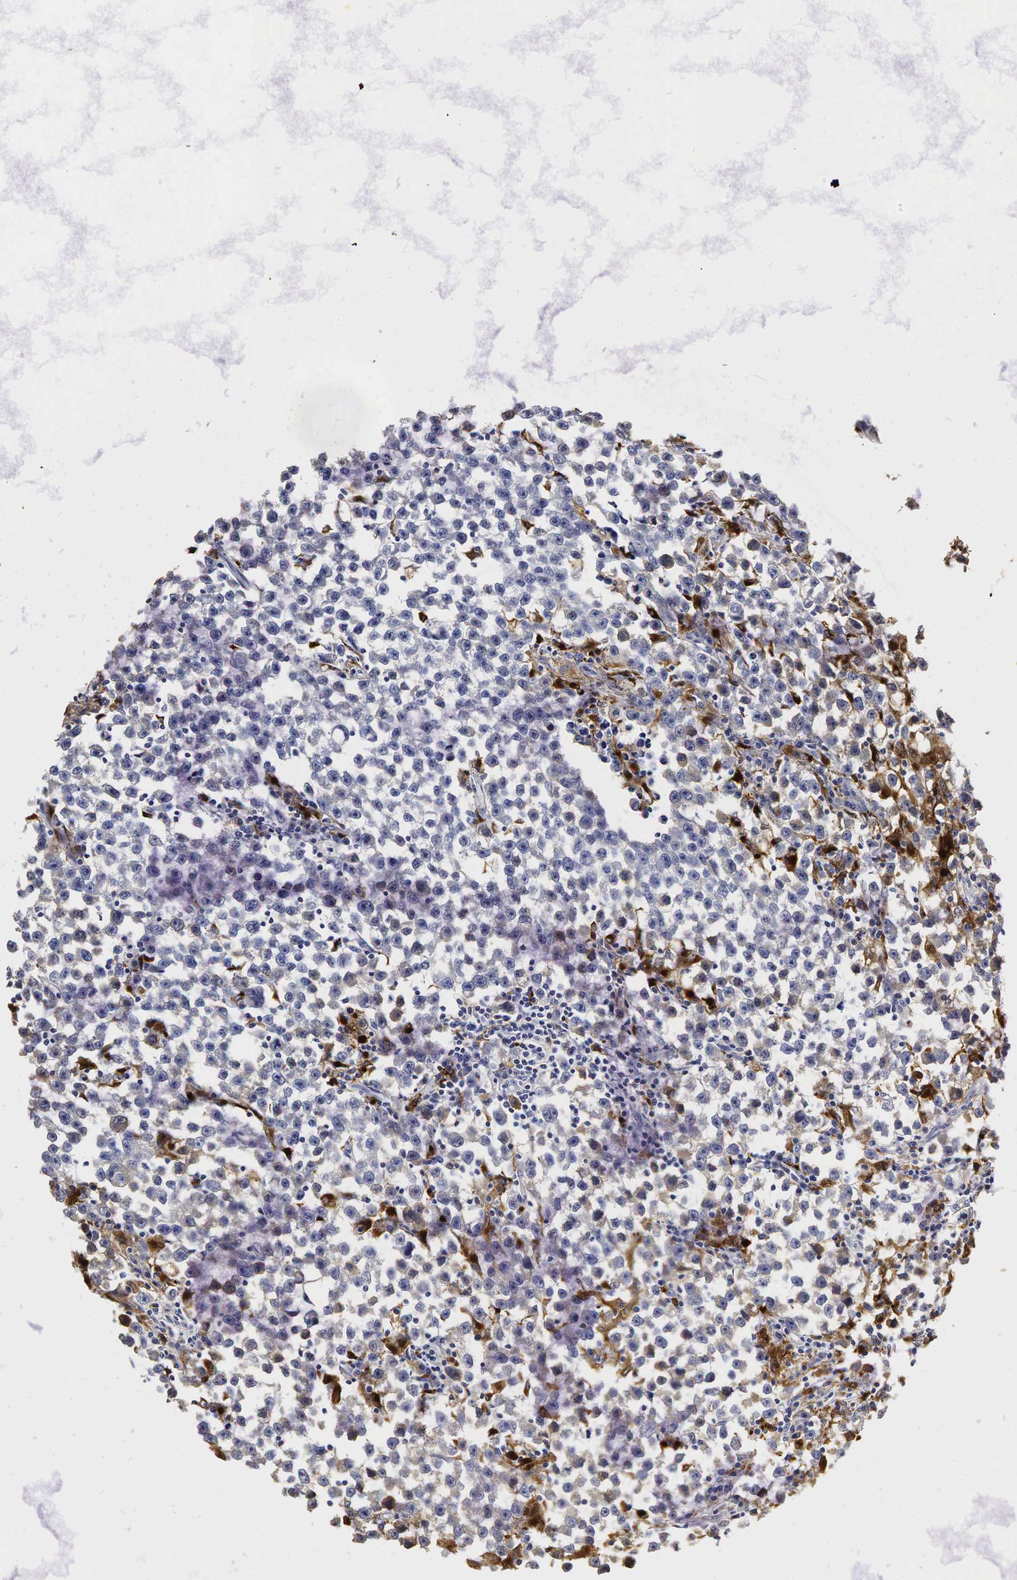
{"staining": {"intensity": "negative", "quantity": "none", "location": "none"}, "tissue": "testis cancer", "cell_type": "Tumor cells", "image_type": "cancer", "snomed": [{"axis": "morphology", "description": "Seminoma, NOS"}, {"axis": "topography", "description": "Testis"}], "caption": "A histopathology image of testis seminoma stained for a protein reveals no brown staining in tumor cells.", "gene": "LYZ", "patient": {"sex": "male", "age": 33}}